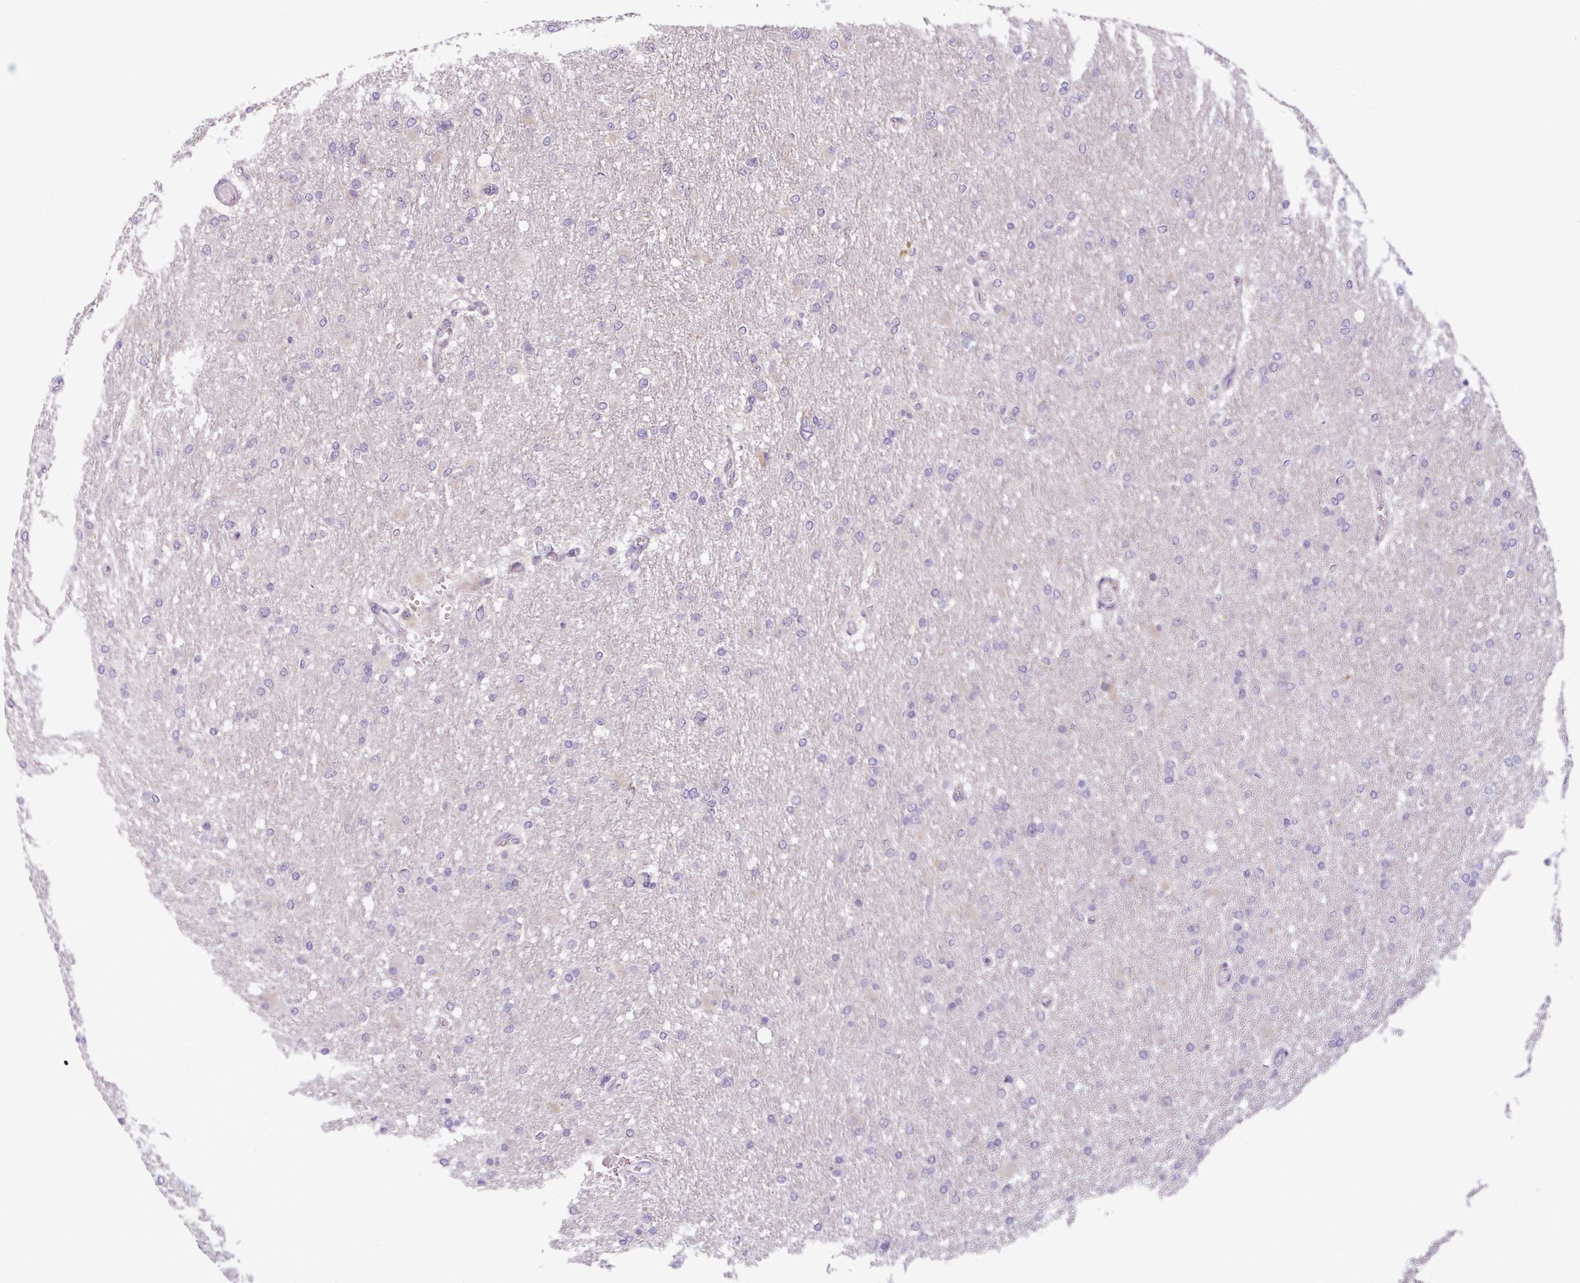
{"staining": {"intensity": "negative", "quantity": "none", "location": "none"}, "tissue": "glioma", "cell_type": "Tumor cells", "image_type": "cancer", "snomed": [{"axis": "morphology", "description": "Glioma, malignant, High grade"}, {"axis": "topography", "description": "Cerebral cortex"}], "caption": "Tumor cells are negative for protein expression in human glioma.", "gene": "TOR1AIP2", "patient": {"sex": "female", "age": 36}}